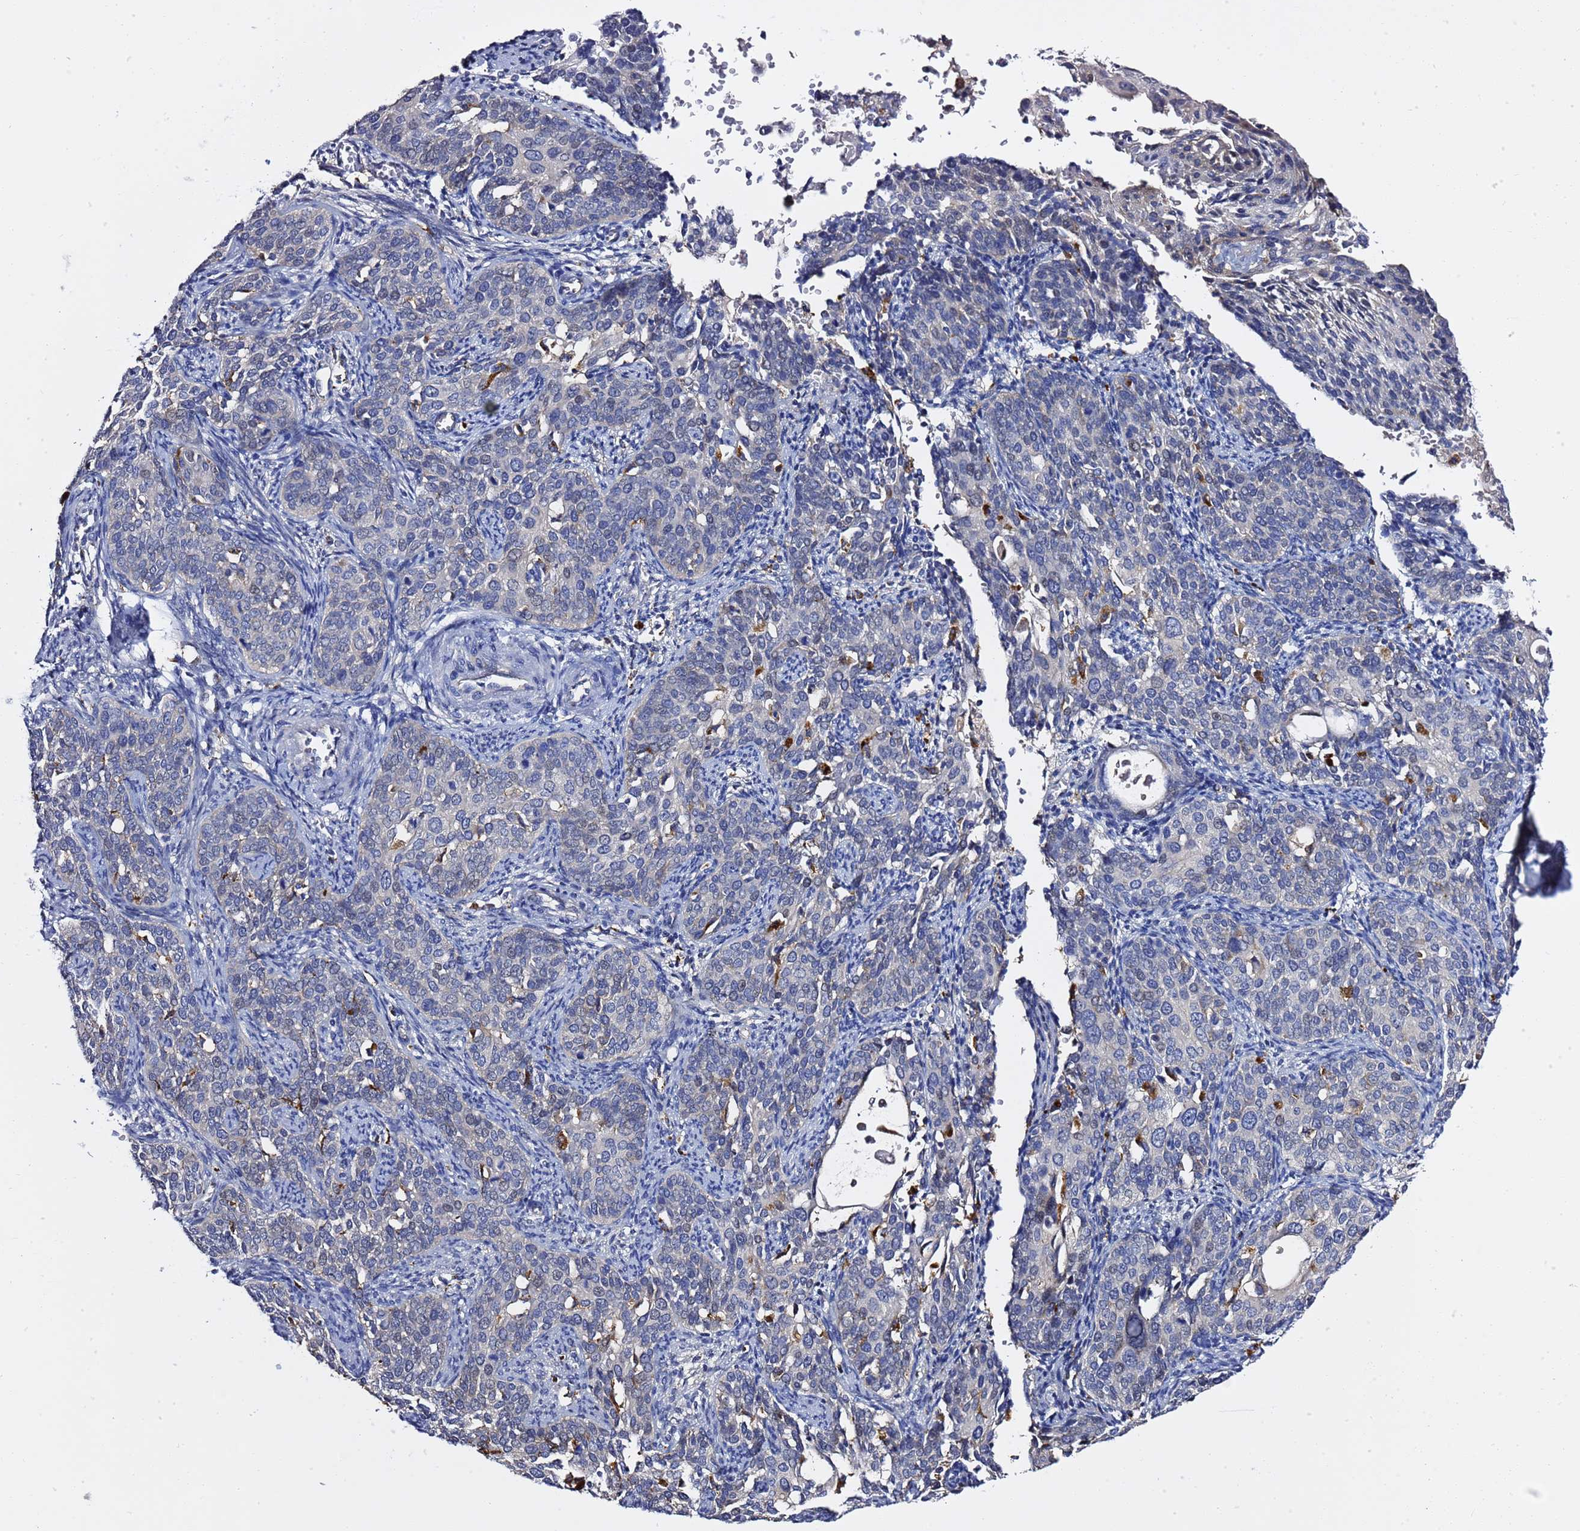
{"staining": {"intensity": "negative", "quantity": "none", "location": "none"}, "tissue": "cervical cancer", "cell_type": "Tumor cells", "image_type": "cancer", "snomed": [{"axis": "morphology", "description": "Squamous cell carcinoma, NOS"}, {"axis": "topography", "description": "Cervix"}], "caption": "The histopathology image reveals no significant staining in tumor cells of cervical cancer.", "gene": "NAT2", "patient": {"sex": "female", "age": 44}}